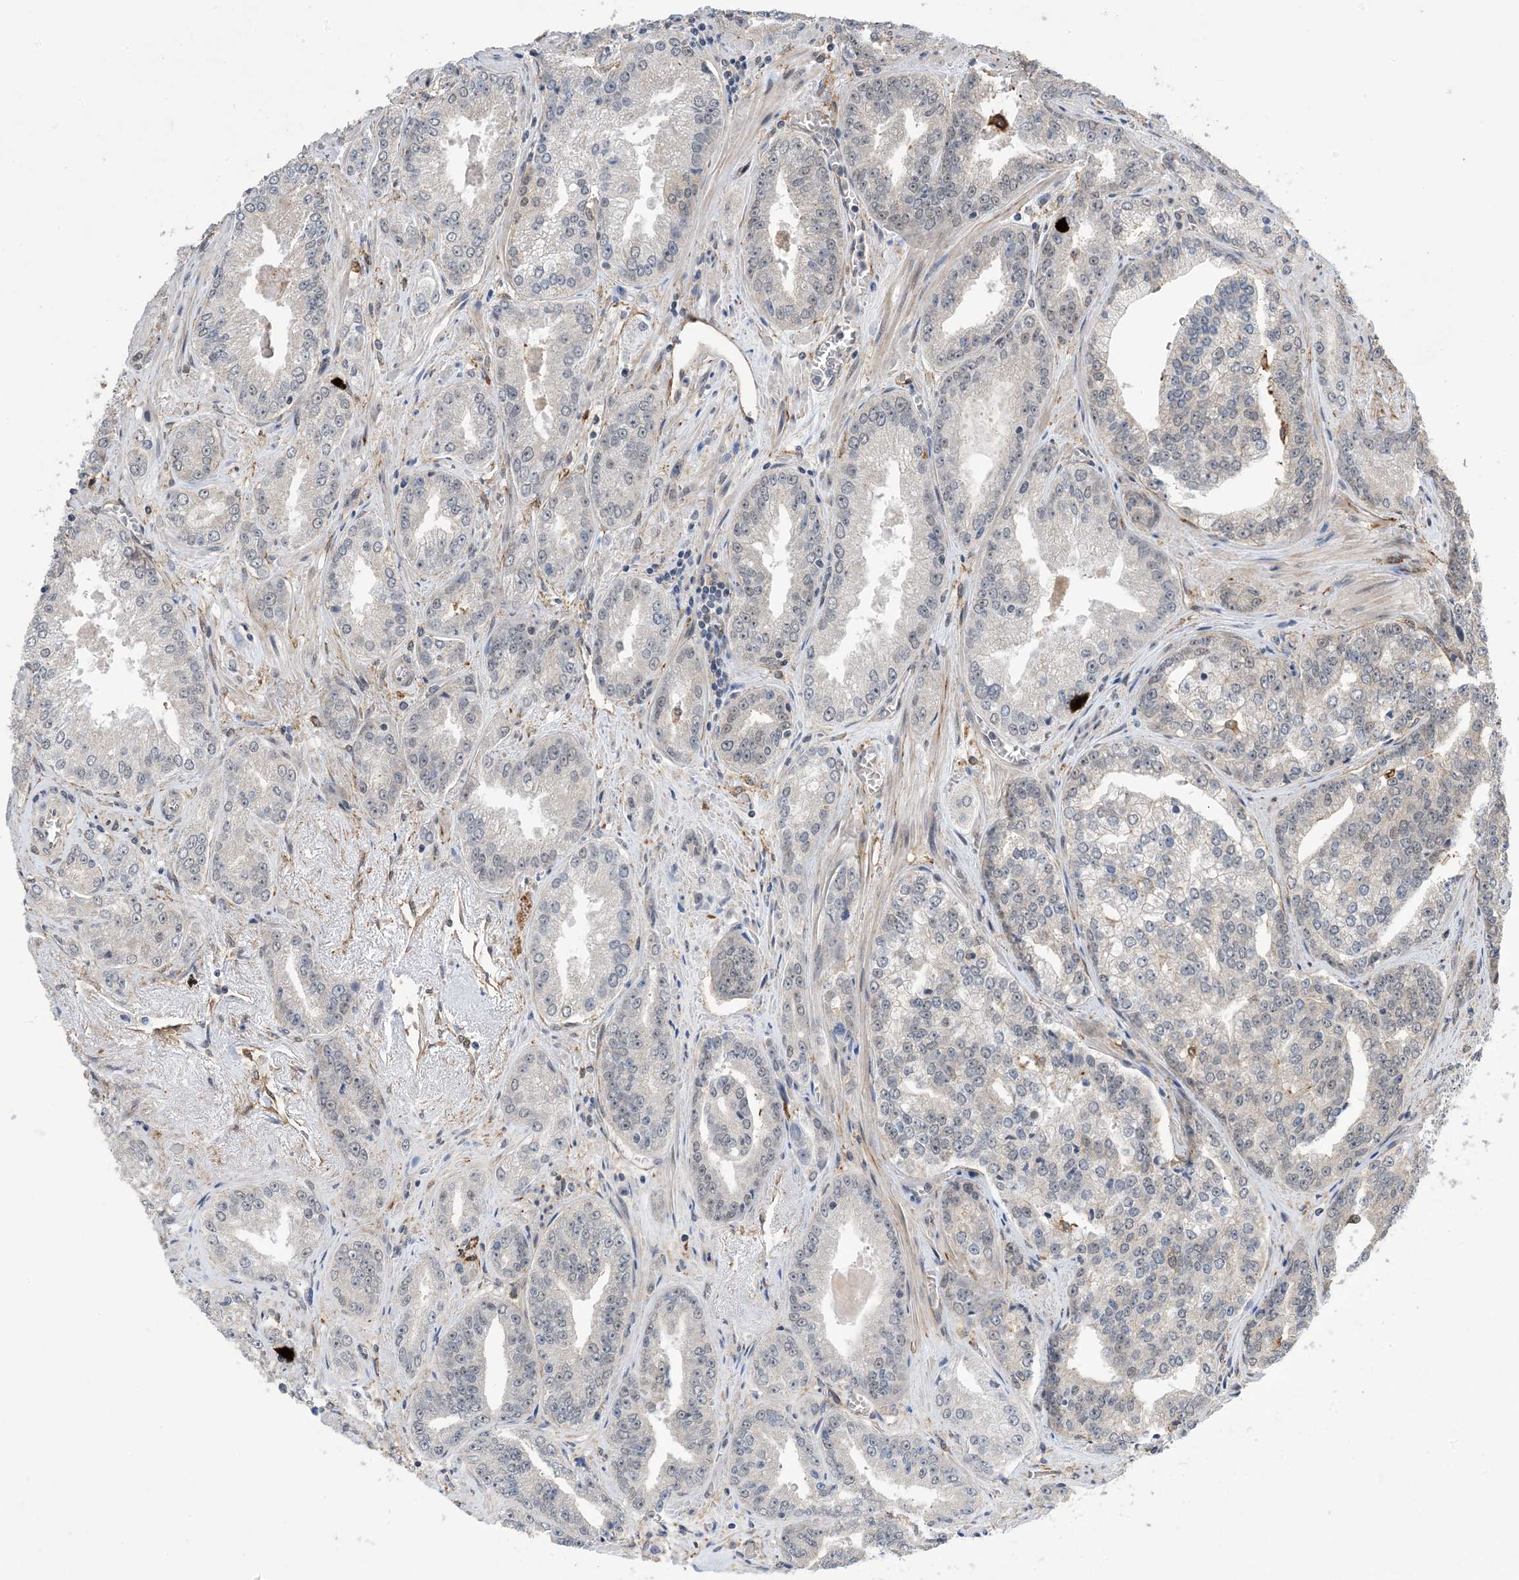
{"staining": {"intensity": "negative", "quantity": "none", "location": "none"}, "tissue": "prostate cancer", "cell_type": "Tumor cells", "image_type": "cancer", "snomed": [{"axis": "morphology", "description": "Adenocarcinoma, High grade"}, {"axis": "topography", "description": "Prostate"}], "caption": "The image displays no staining of tumor cells in prostate cancer (adenocarcinoma (high-grade)).", "gene": "ZNF8", "patient": {"sex": "male", "age": 71}}